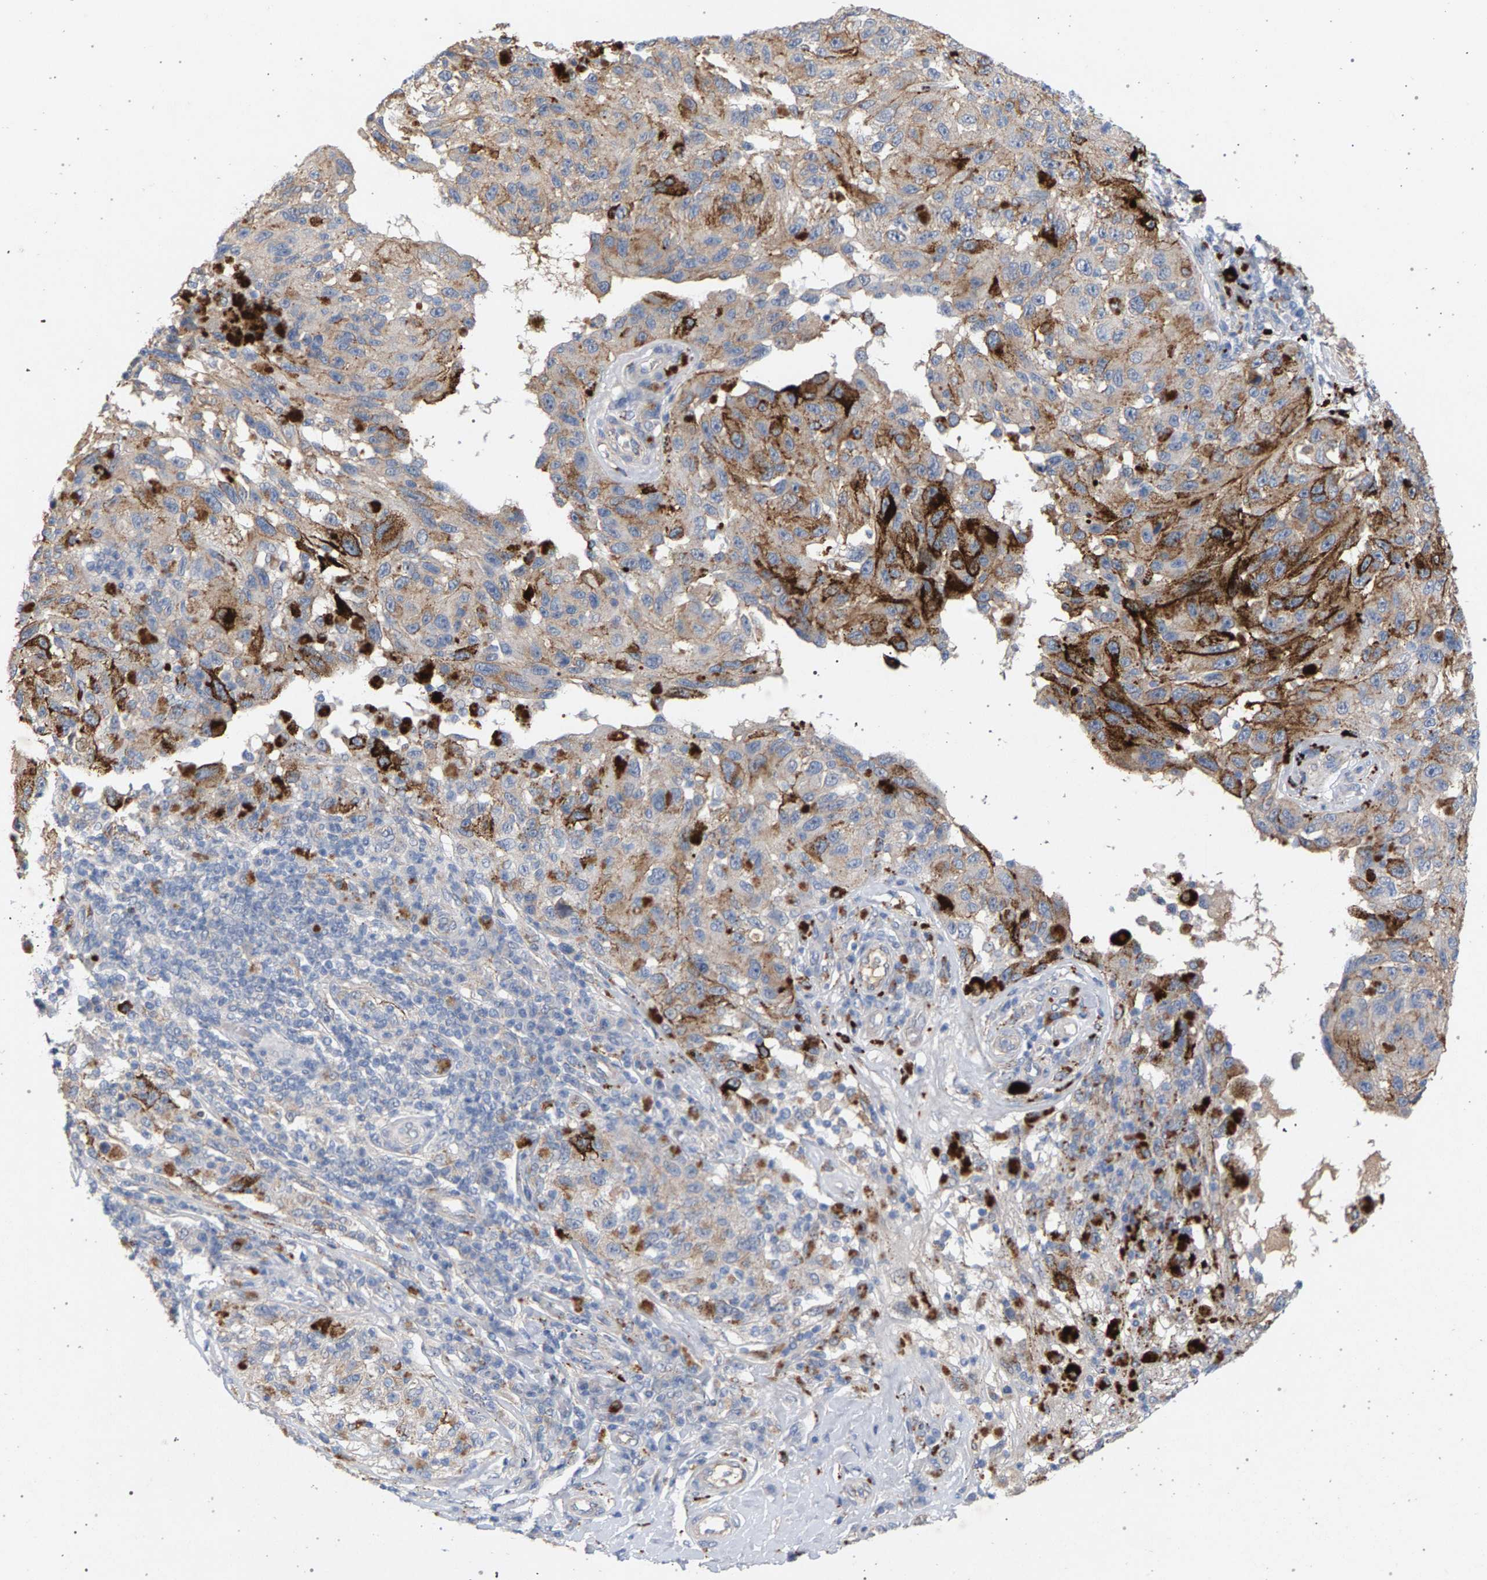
{"staining": {"intensity": "weak", "quantity": "25%-75%", "location": "cytoplasmic/membranous"}, "tissue": "melanoma", "cell_type": "Tumor cells", "image_type": "cancer", "snomed": [{"axis": "morphology", "description": "Malignant melanoma, NOS"}, {"axis": "topography", "description": "Skin"}], "caption": "Brown immunohistochemical staining in human malignant melanoma exhibits weak cytoplasmic/membranous positivity in approximately 25%-75% of tumor cells.", "gene": "MAMDC2", "patient": {"sex": "female", "age": 73}}